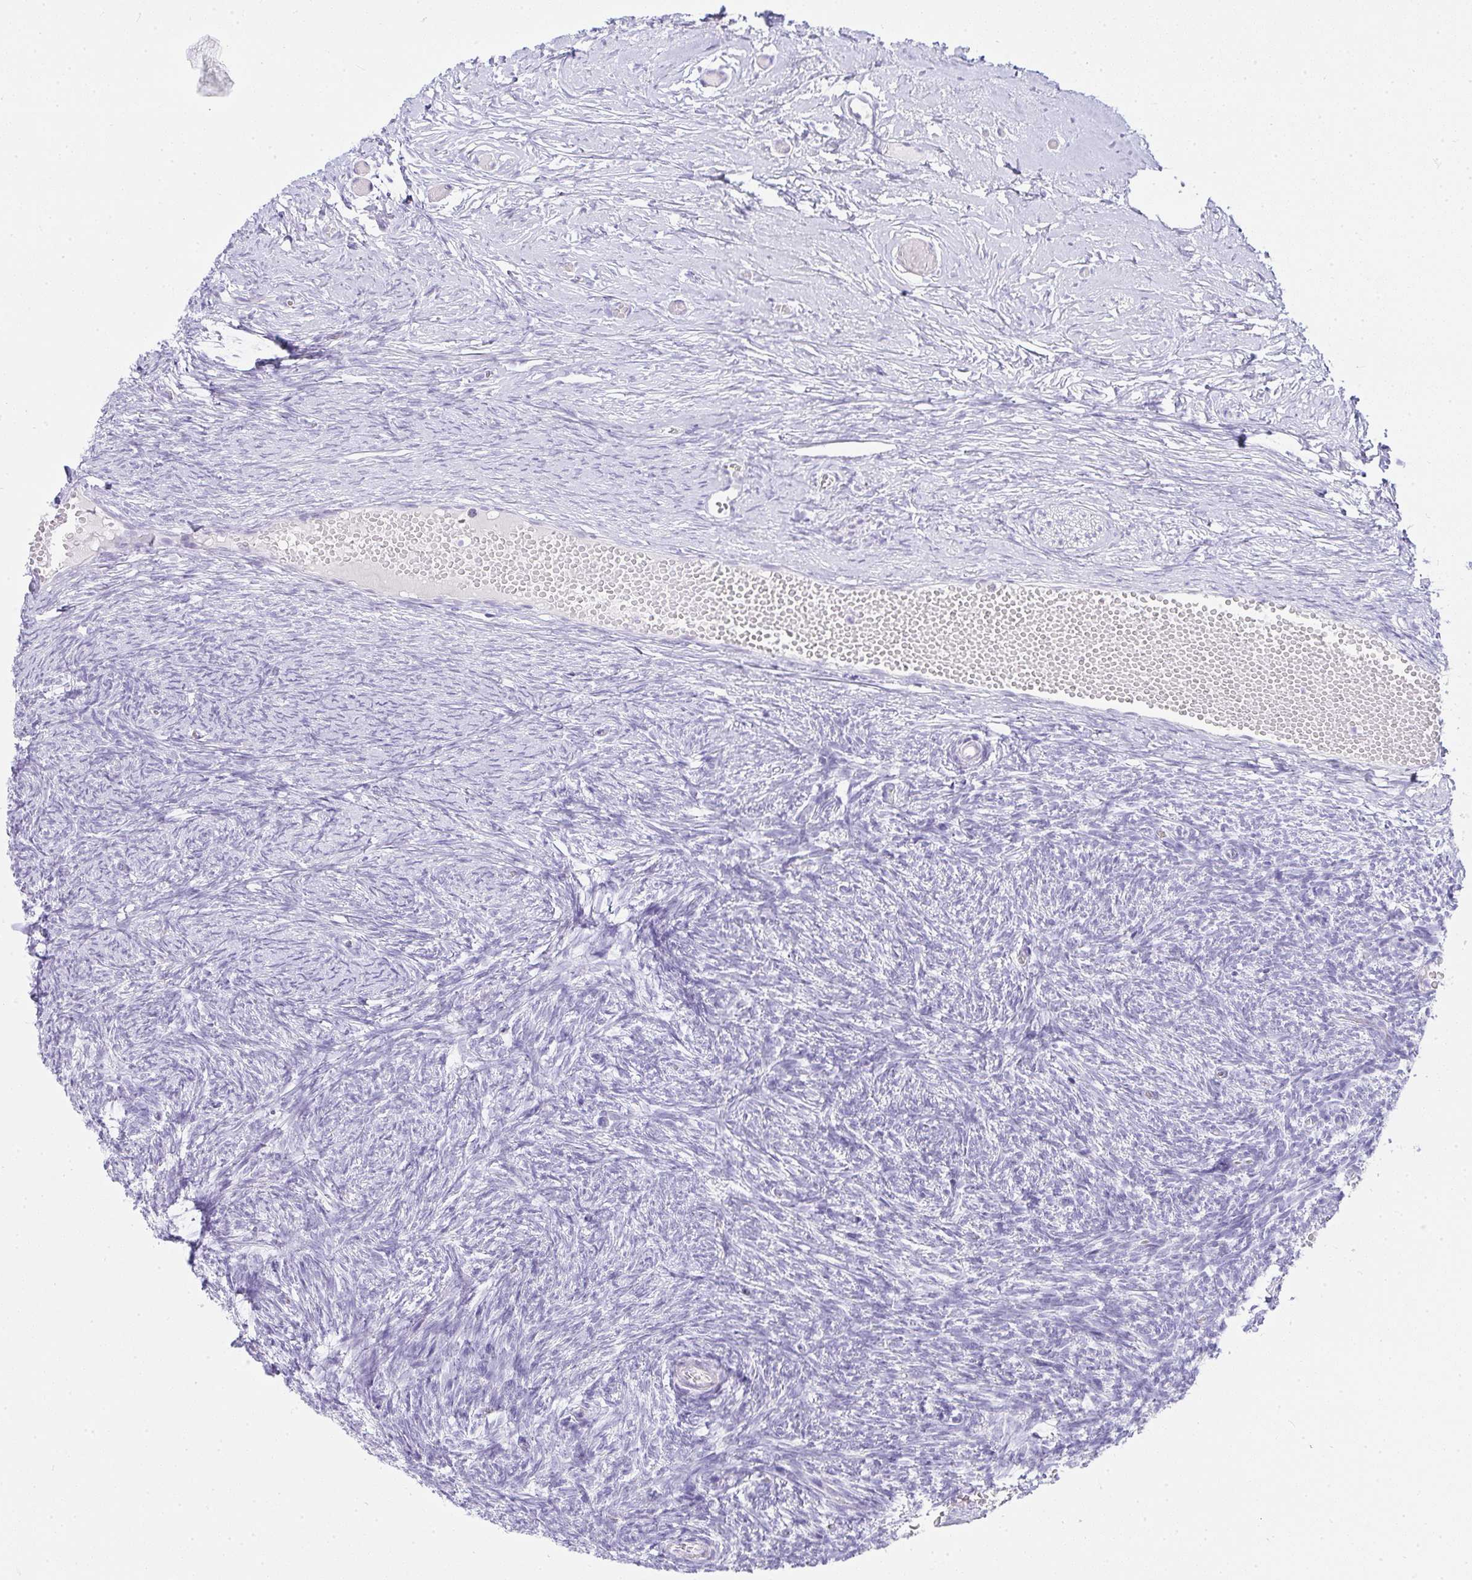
{"staining": {"intensity": "negative", "quantity": "none", "location": "none"}, "tissue": "ovary", "cell_type": "Follicle cells", "image_type": "normal", "snomed": [{"axis": "morphology", "description": "Normal tissue, NOS"}, {"axis": "topography", "description": "Ovary"}], "caption": "Protein analysis of unremarkable ovary displays no significant staining in follicle cells. (Immunohistochemistry (ihc), brightfield microscopy, high magnification).", "gene": "OR5J2", "patient": {"sex": "female", "age": 39}}